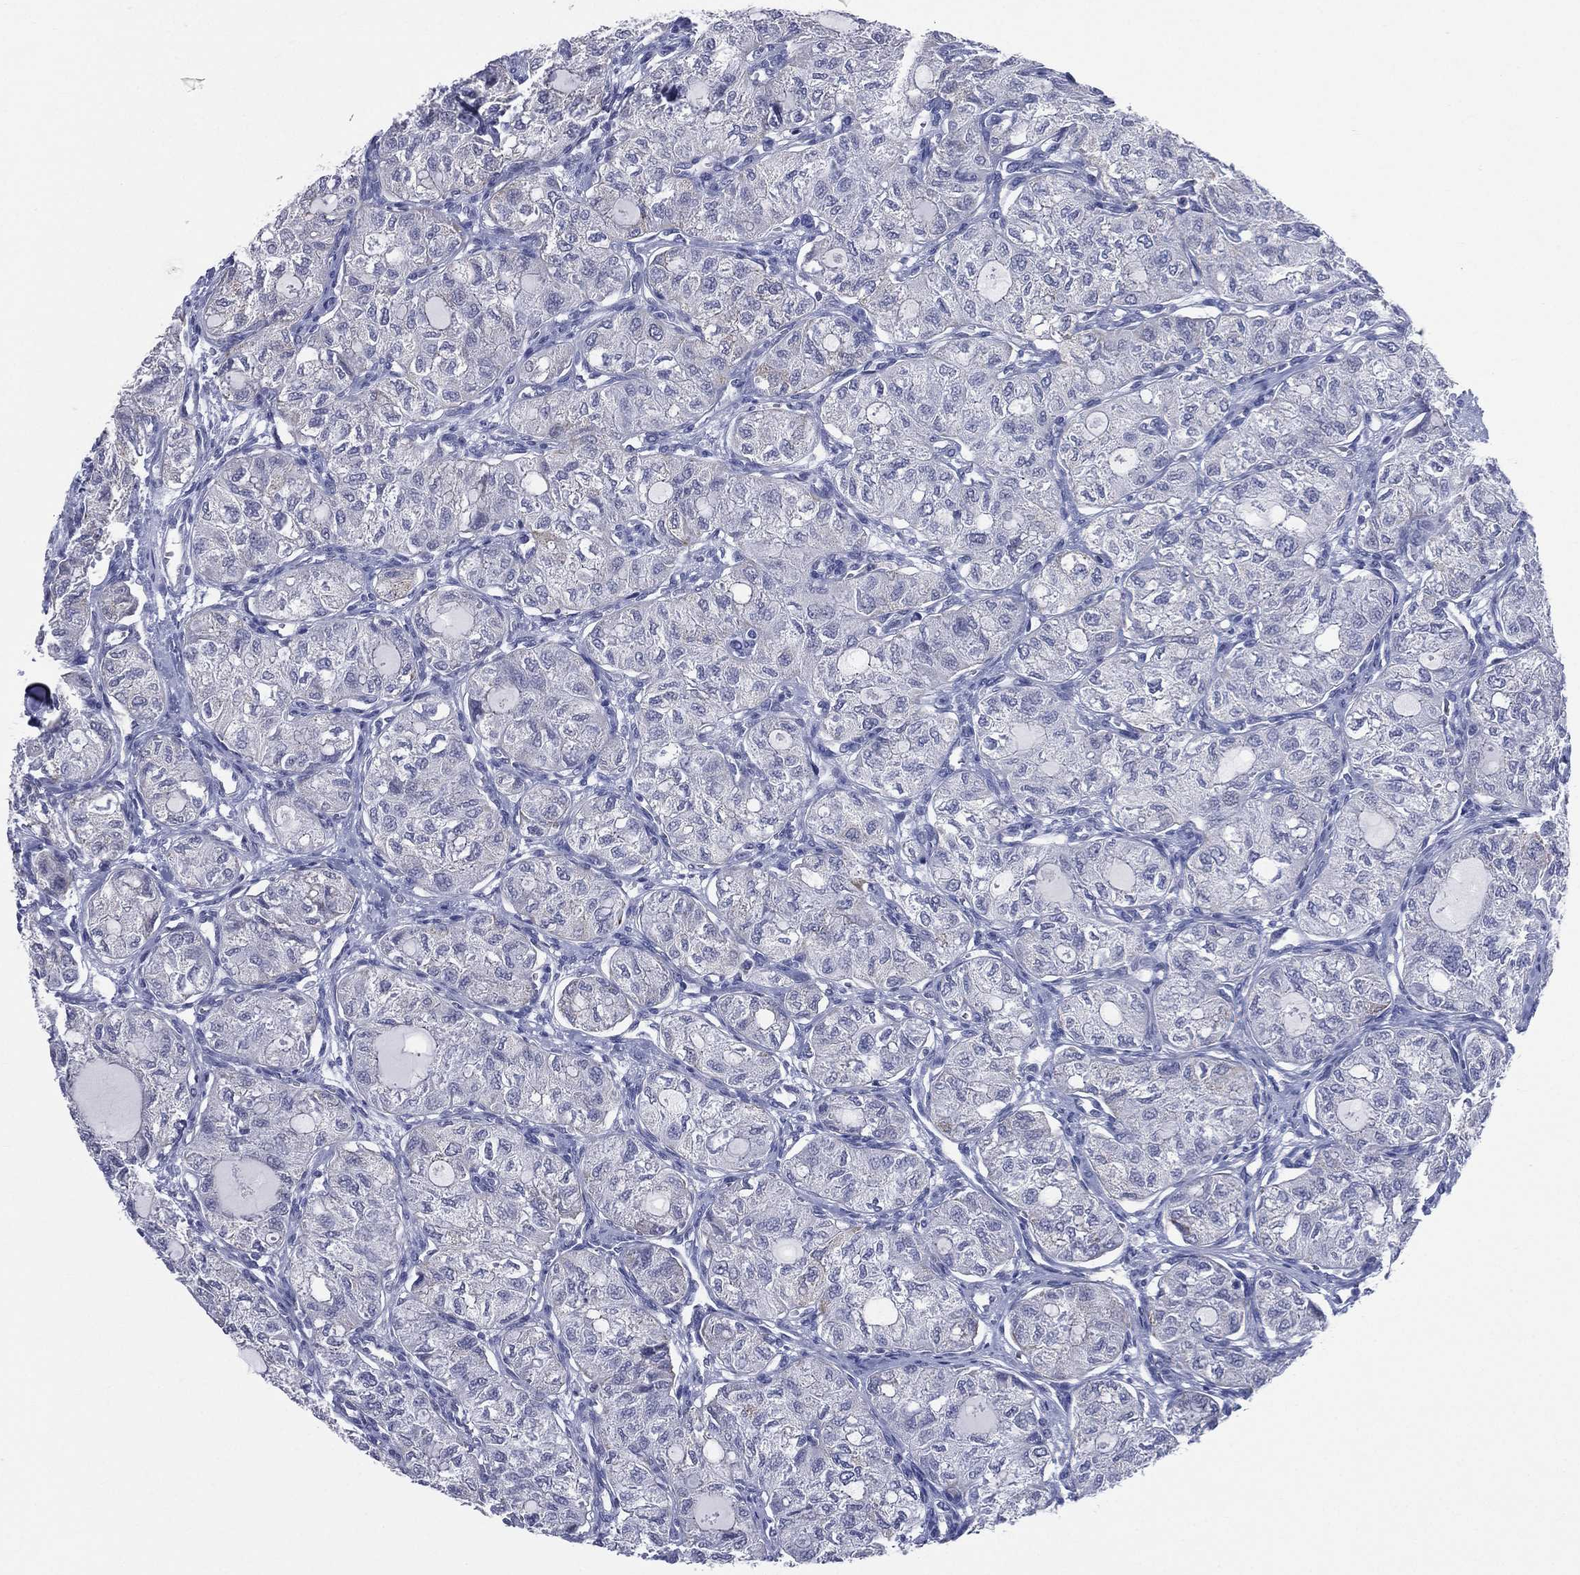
{"staining": {"intensity": "negative", "quantity": "none", "location": "none"}, "tissue": "thyroid cancer", "cell_type": "Tumor cells", "image_type": "cancer", "snomed": [{"axis": "morphology", "description": "Follicular adenoma carcinoma, NOS"}, {"axis": "topography", "description": "Thyroid gland"}], "caption": "An immunohistochemistry histopathology image of thyroid cancer (follicular adenoma carcinoma) is shown. There is no staining in tumor cells of thyroid cancer (follicular adenoma carcinoma).", "gene": "AKAP3", "patient": {"sex": "male", "age": 75}}